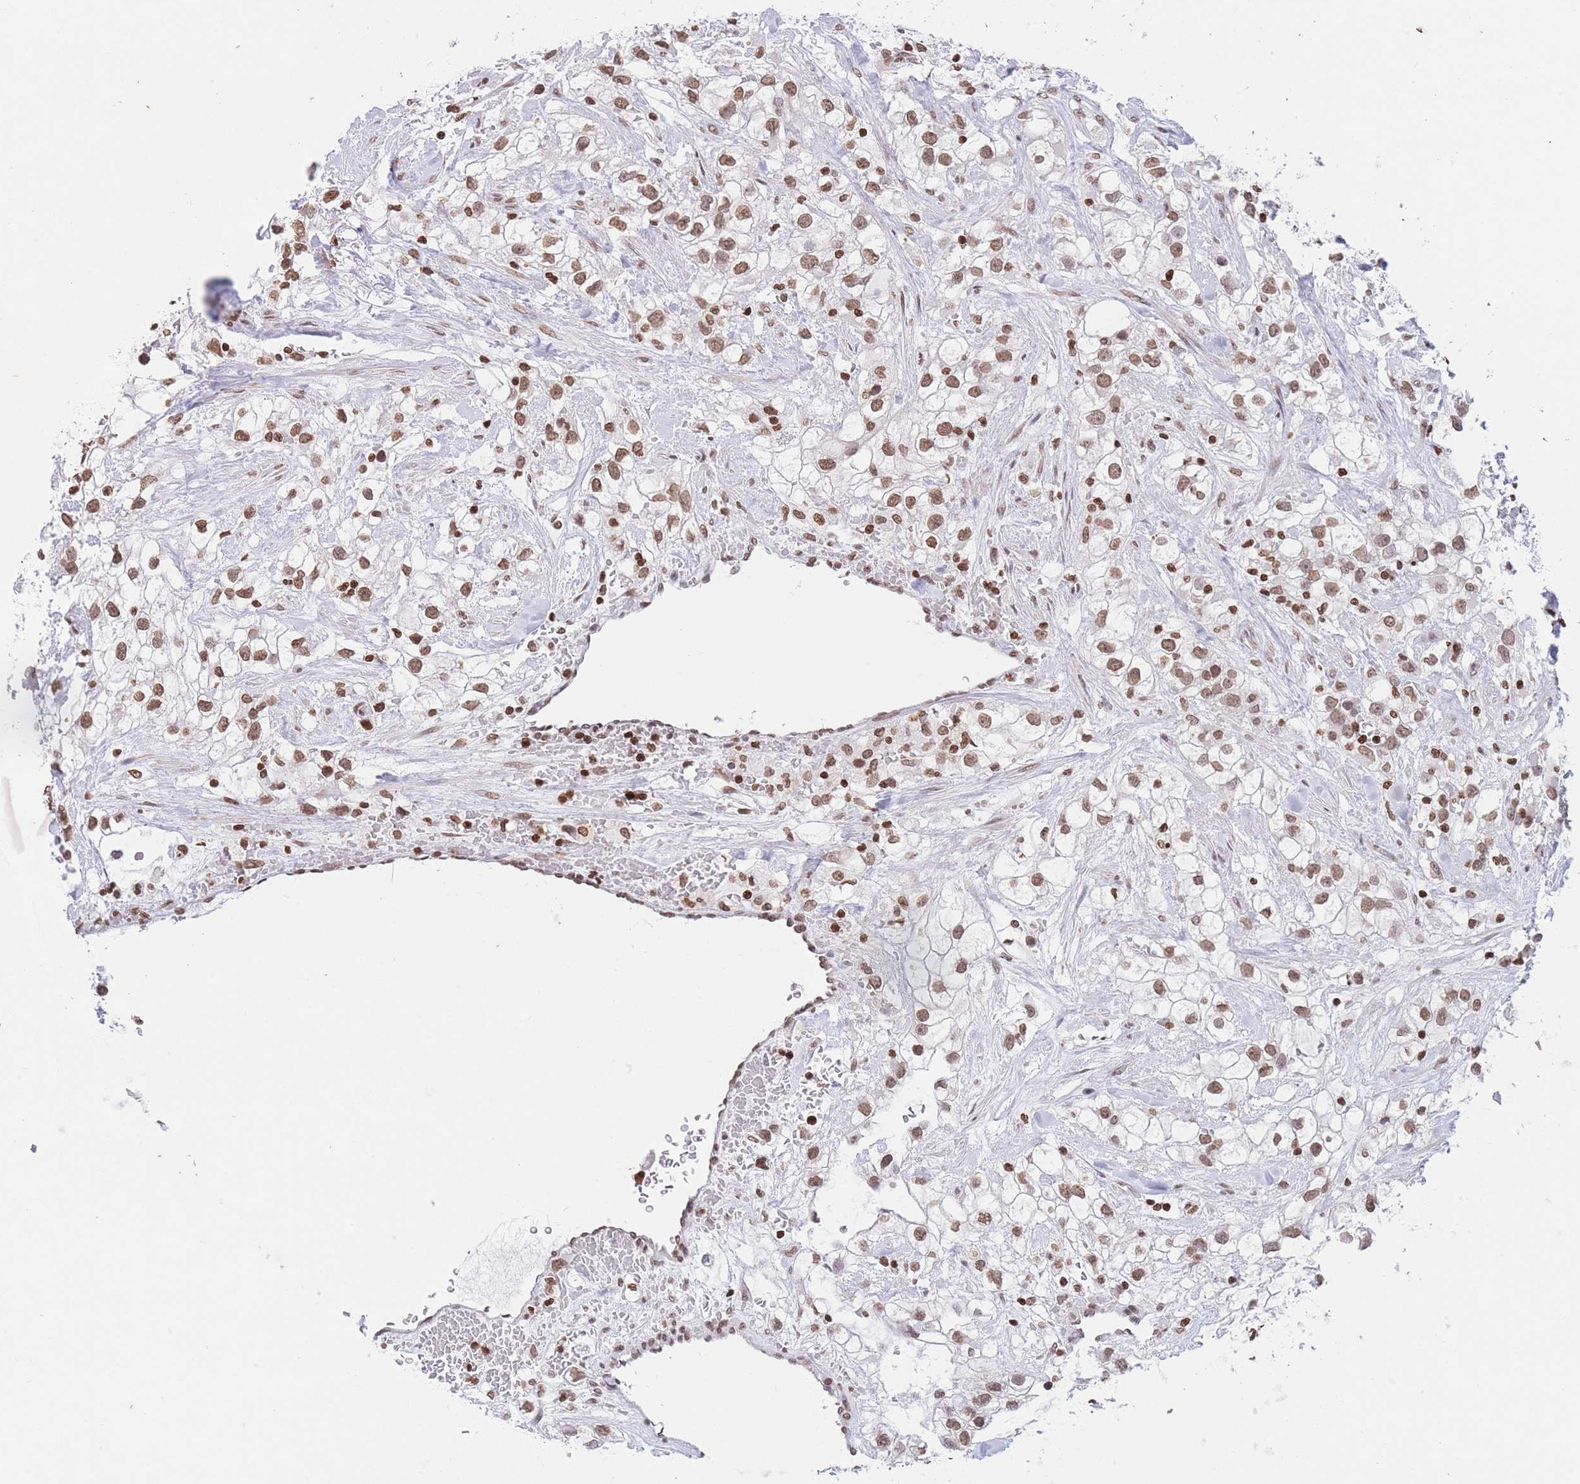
{"staining": {"intensity": "moderate", "quantity": ">75%", "location": "nuclear"}, "tissue": "renal cancer", "cell_type": "Tumor cells", "image_type": "cancer", "snomed": [{"axis": "morphology", "description": "Adenocarcinoma, NOS"}, {"axis": "topography", "description": "Kidney"}], "caption": "An IHC histopathology image of tumor tissue is shown. Protein staining in brown highlights moderate nuclear positivity in renal cancer (adenocarcinoma) within tumor cells.", "gene": "H2BC11", "patient": {"sex": "male", "age": 59}}